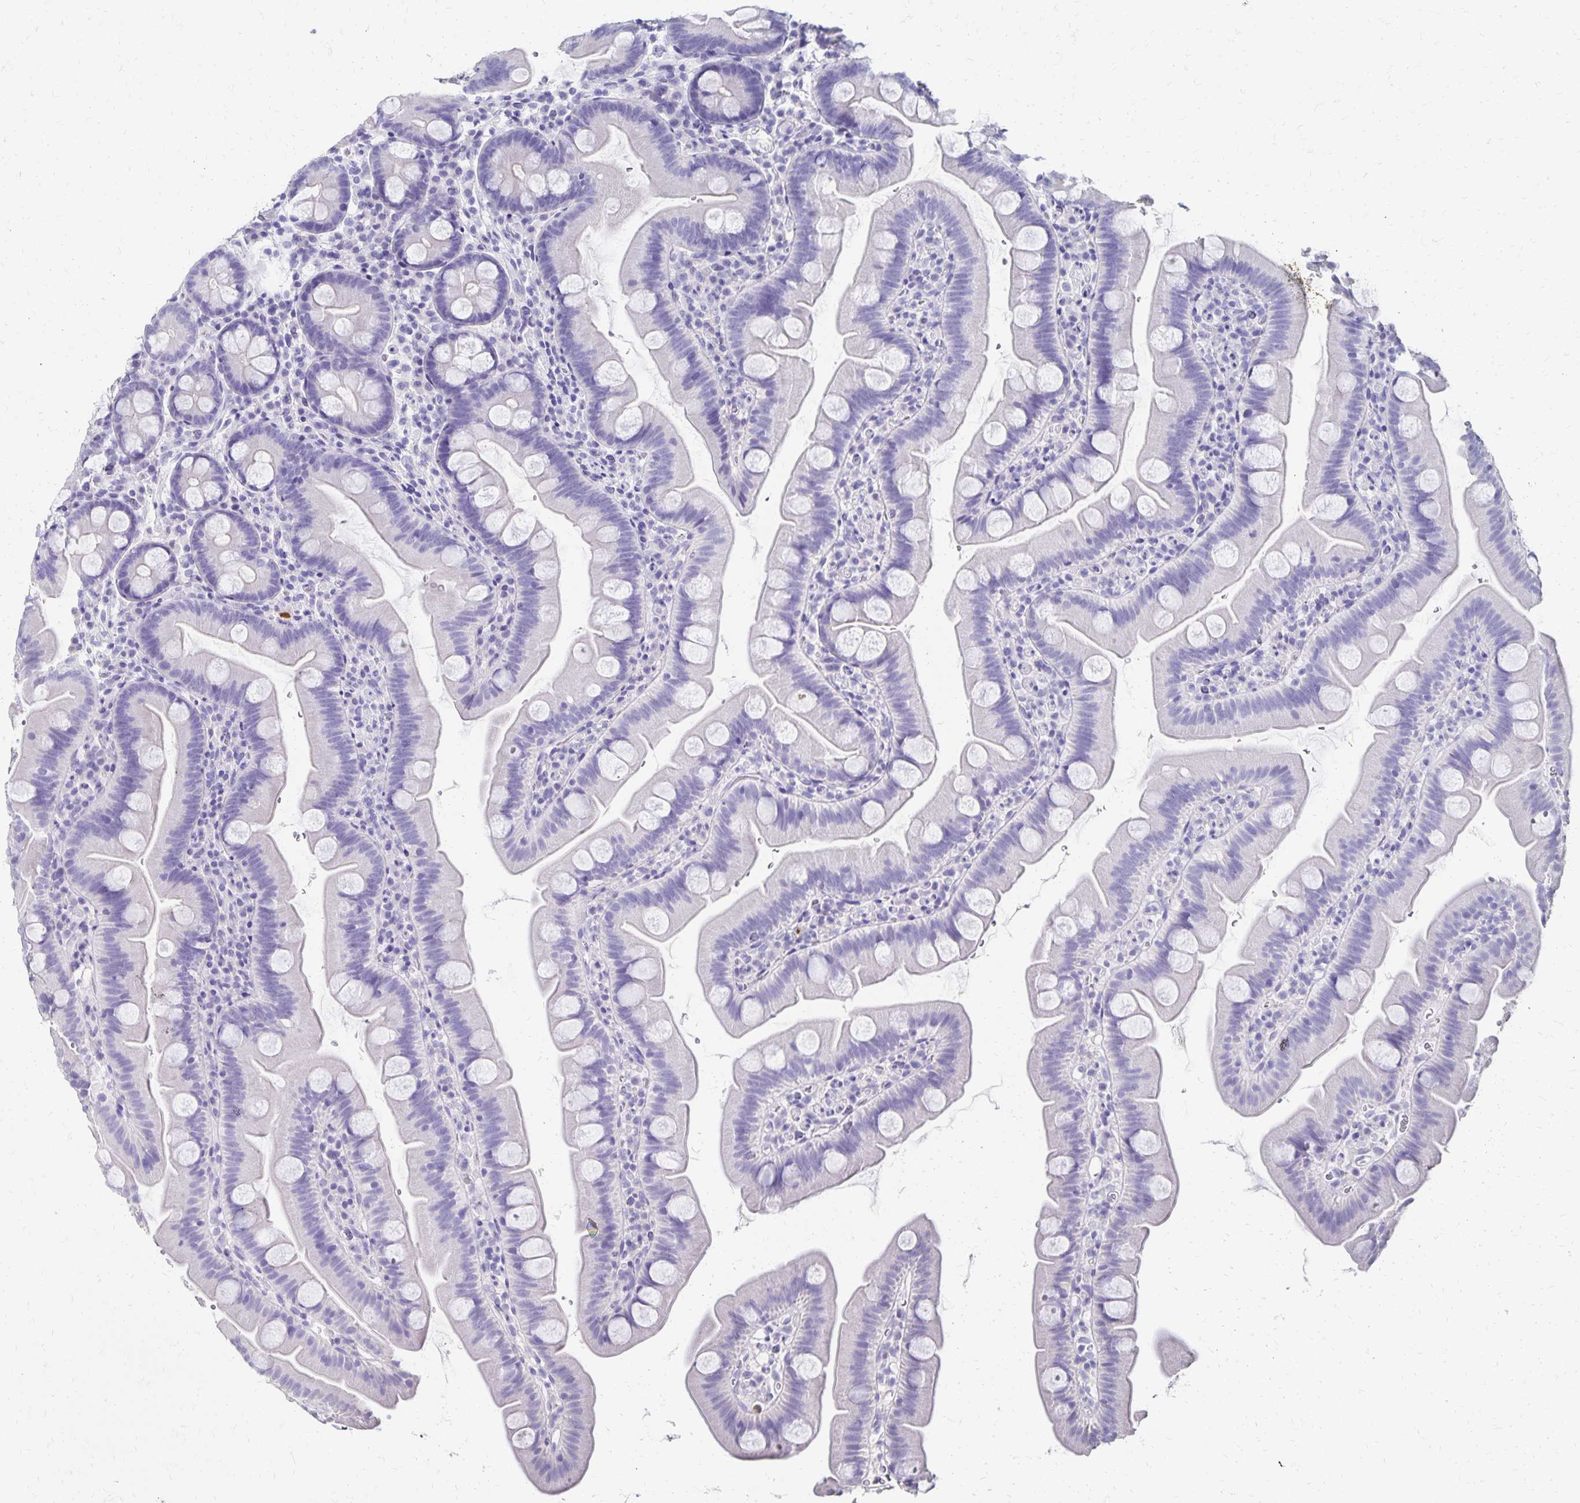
{"staining": {"intensity": "negative", "quantity": "none", "location": "none"}, "tissue": "small intestine", "cell_type": "Glandular cells", "image_type": "normal", "snomed": [{"axis": "morphology", "description": "Normal tissue, NOS"}, {"axis": "topography", "description": "Small intestine"}], "caption": "Protein analysis of normal small intestine reveals no significant staining in glandular cells.", "gene": "DYNLT4", "patient": {"sex": "female", "age": 68}}